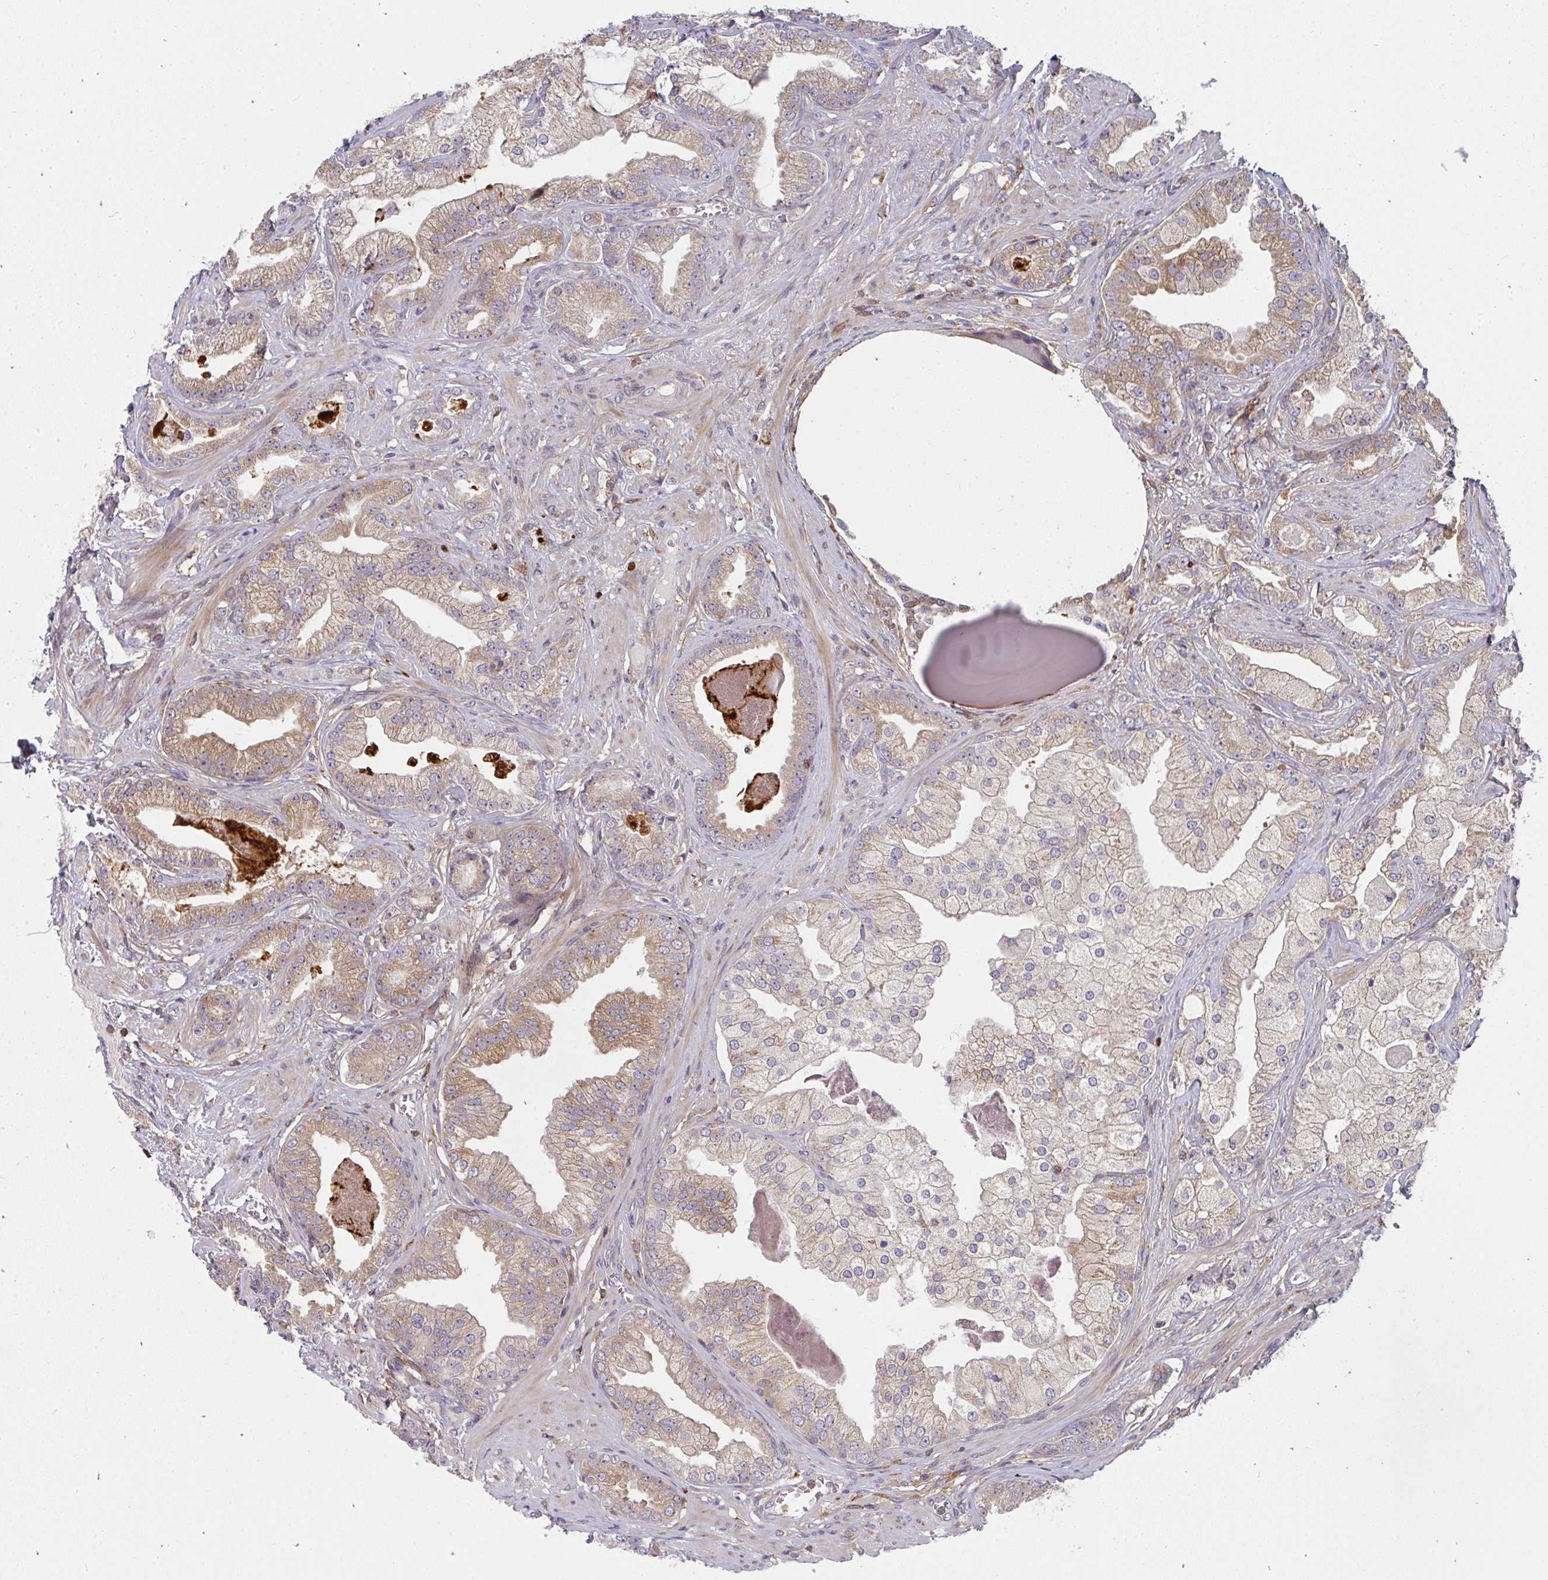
{"staining": {"intensity": "moderate", "quantity": ">75%", "location": "cytoplasmic/membranous"}, "tissue": "prostate cancer", "cell_type": "Tumor cells", "image_type": "cancer", "snomed": [{"axis": "morphology", "description": "Adenocarcinoma, Low grade"}, {"axis": "topography", "description": "Prostate"}], "caption": "Tumor cells show medium levels of moderate cytoplasmic/membranous positivity in about >75% of cells in prostate cancer (adenocarcinoma (low-grade)). The staining was performed using DAB, with brown indicating positive protein expression. Nuclei are stained blue with hematoxylin.", "gene": "CSF3R", "patient": {"sex": "male", "age": 61}}